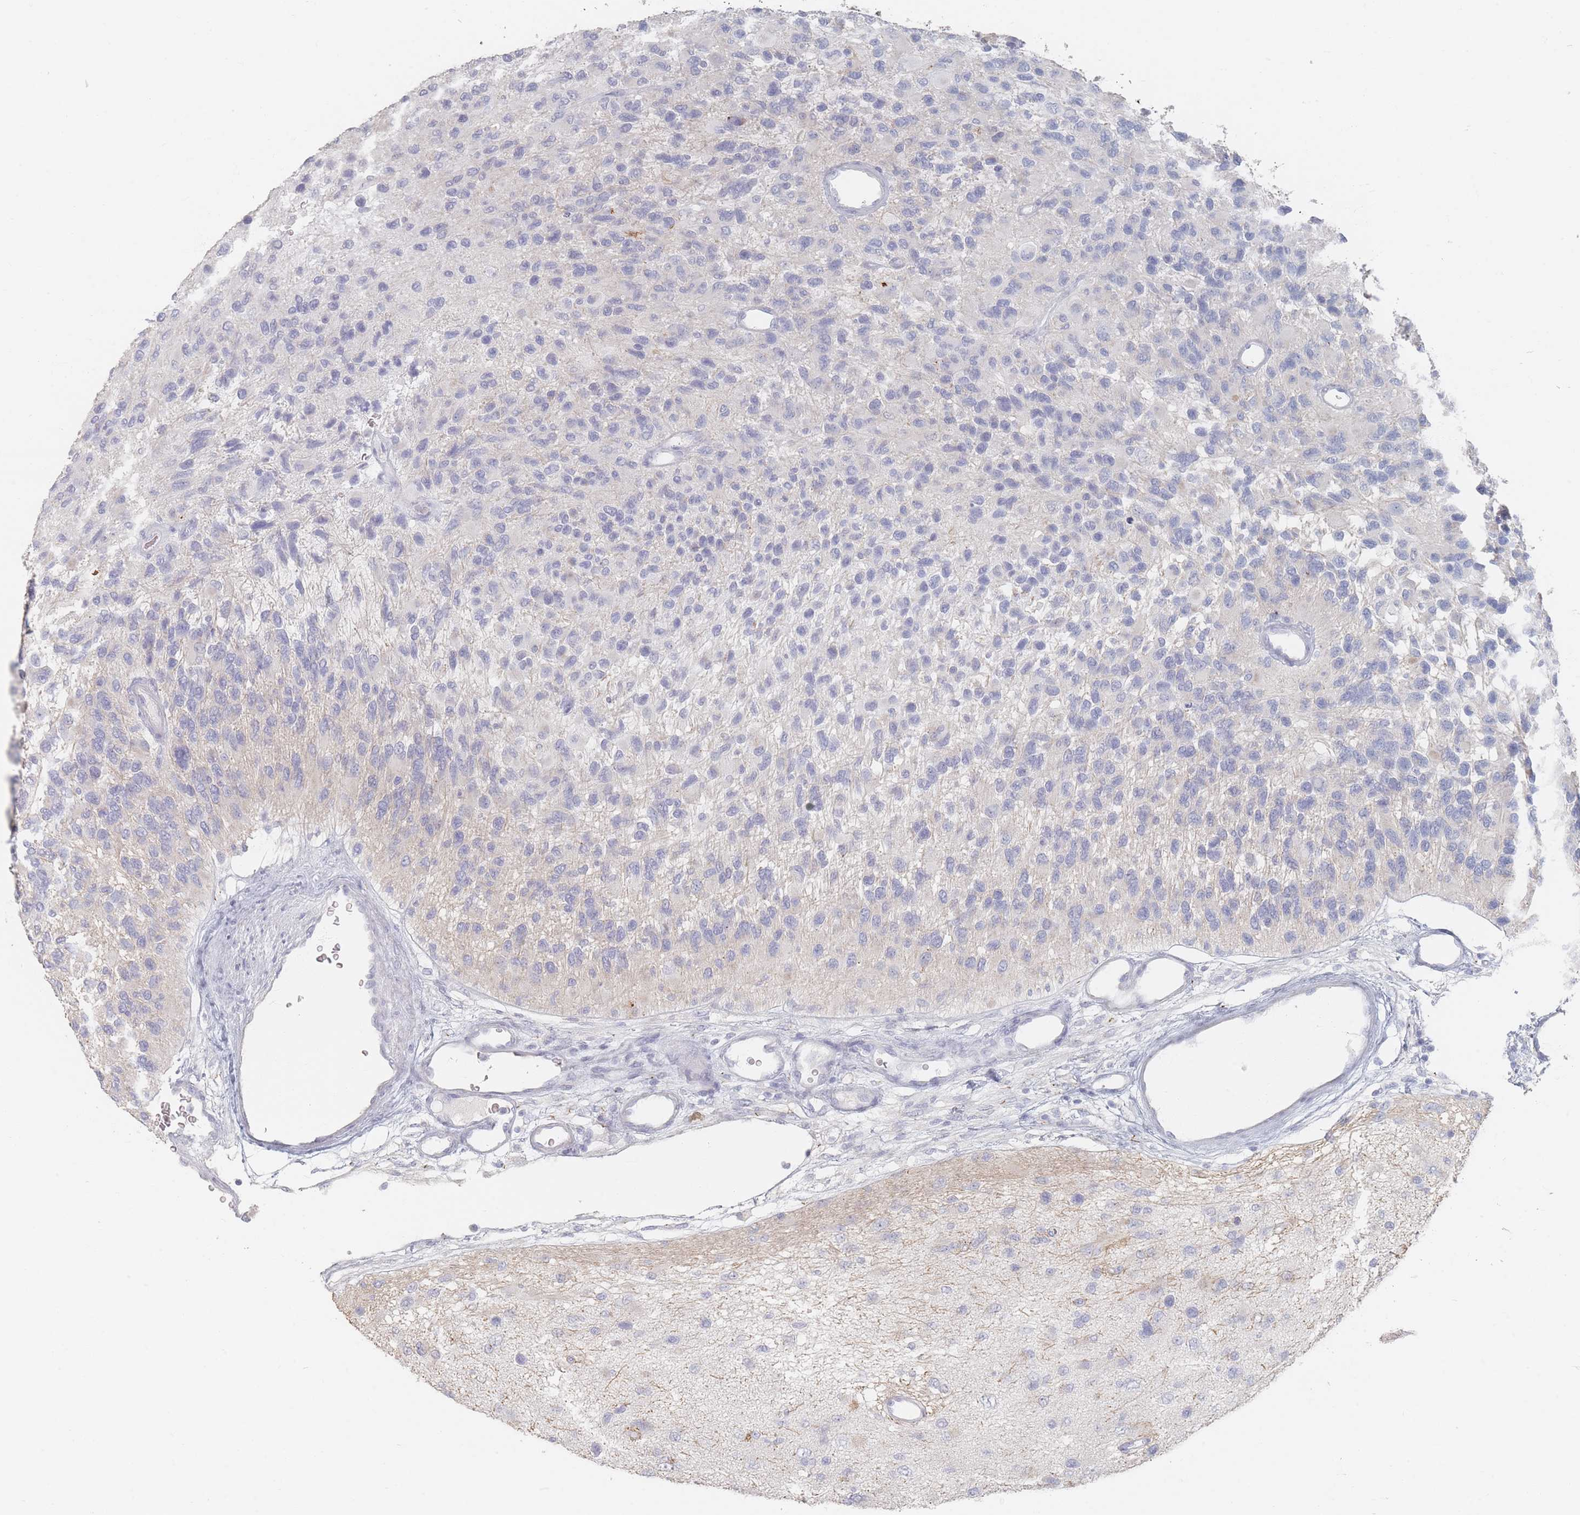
{"staining": {"intensity": "negative", "quantity": "none", "location": "none"}, "tissue": "glioma", "cell_type": "Tumor cells", "image_type": "cancer", "snomed": [{"axis": "morphology", "description": "Glioma, malignant, High grade"}, {"axis": "topography", "description": "Brain"}], "caption": "DAB immunohistochemical staining of human malignant glioma (high-grade) exhibits no significant staining in tumor cells.", "gene": "HELZ2", "patient": {"sex": "male", "age": 77}}